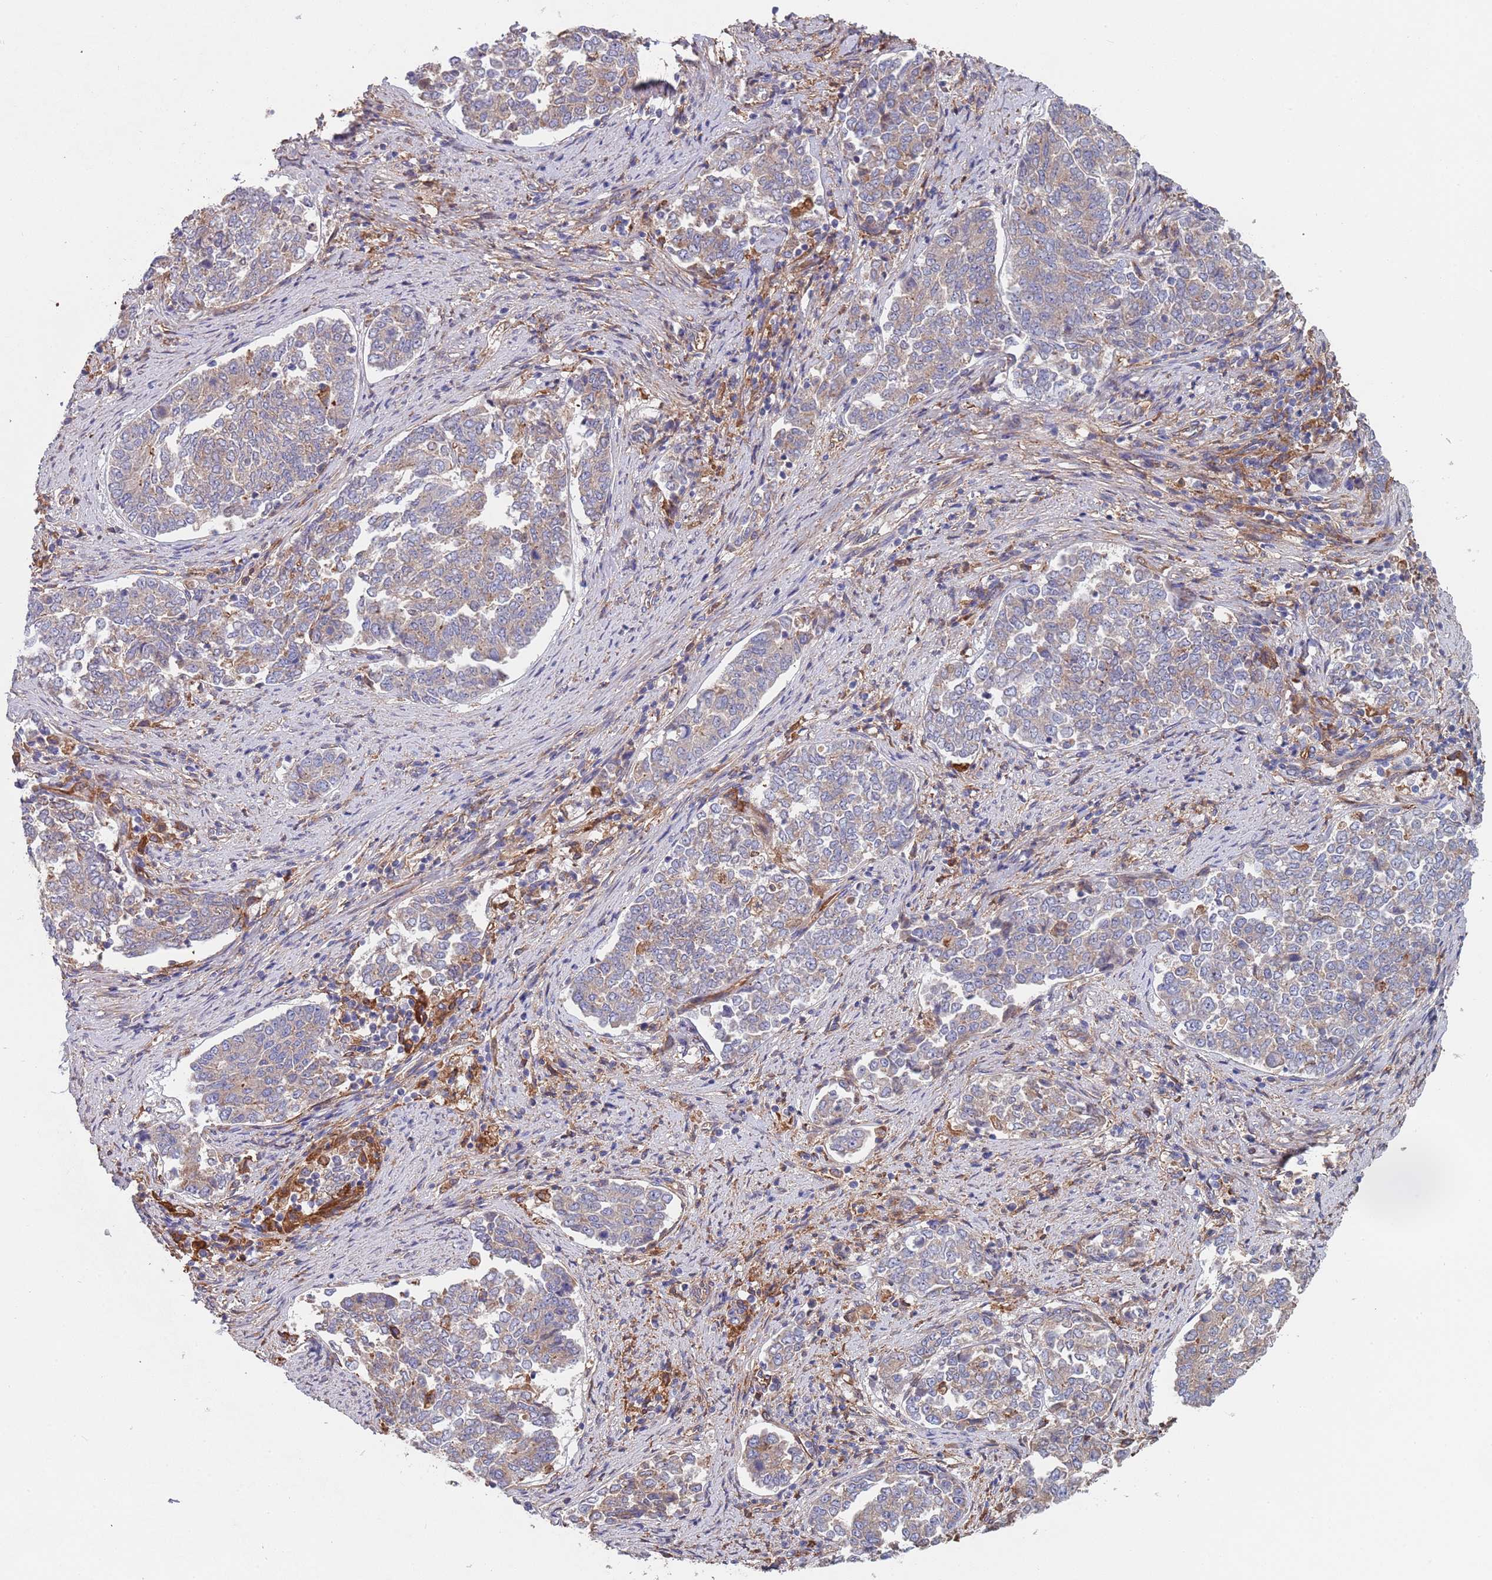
{"staining": {"intensity": "weak", "quantity": "25%-75%", "location": "cytoplasmic/membranous"}, "tissue": "endometrial cancer", "cell_type": "Tumor cells", "image_type": "cancer", "snomed": [{"axis": "morphology", "description": "Adenocarcinoma, NOS"}, {"axis": "topography", "description": "Endometrium"}], "caption": "A low amount of weak cytoplasmic/membranous expression is appreciated in about 25%-75% of tumor cells in endometrial adenocarcinoma tissue.", "gene": "DCUN1D3", "patient": {"sex": "female", "age": 80}}